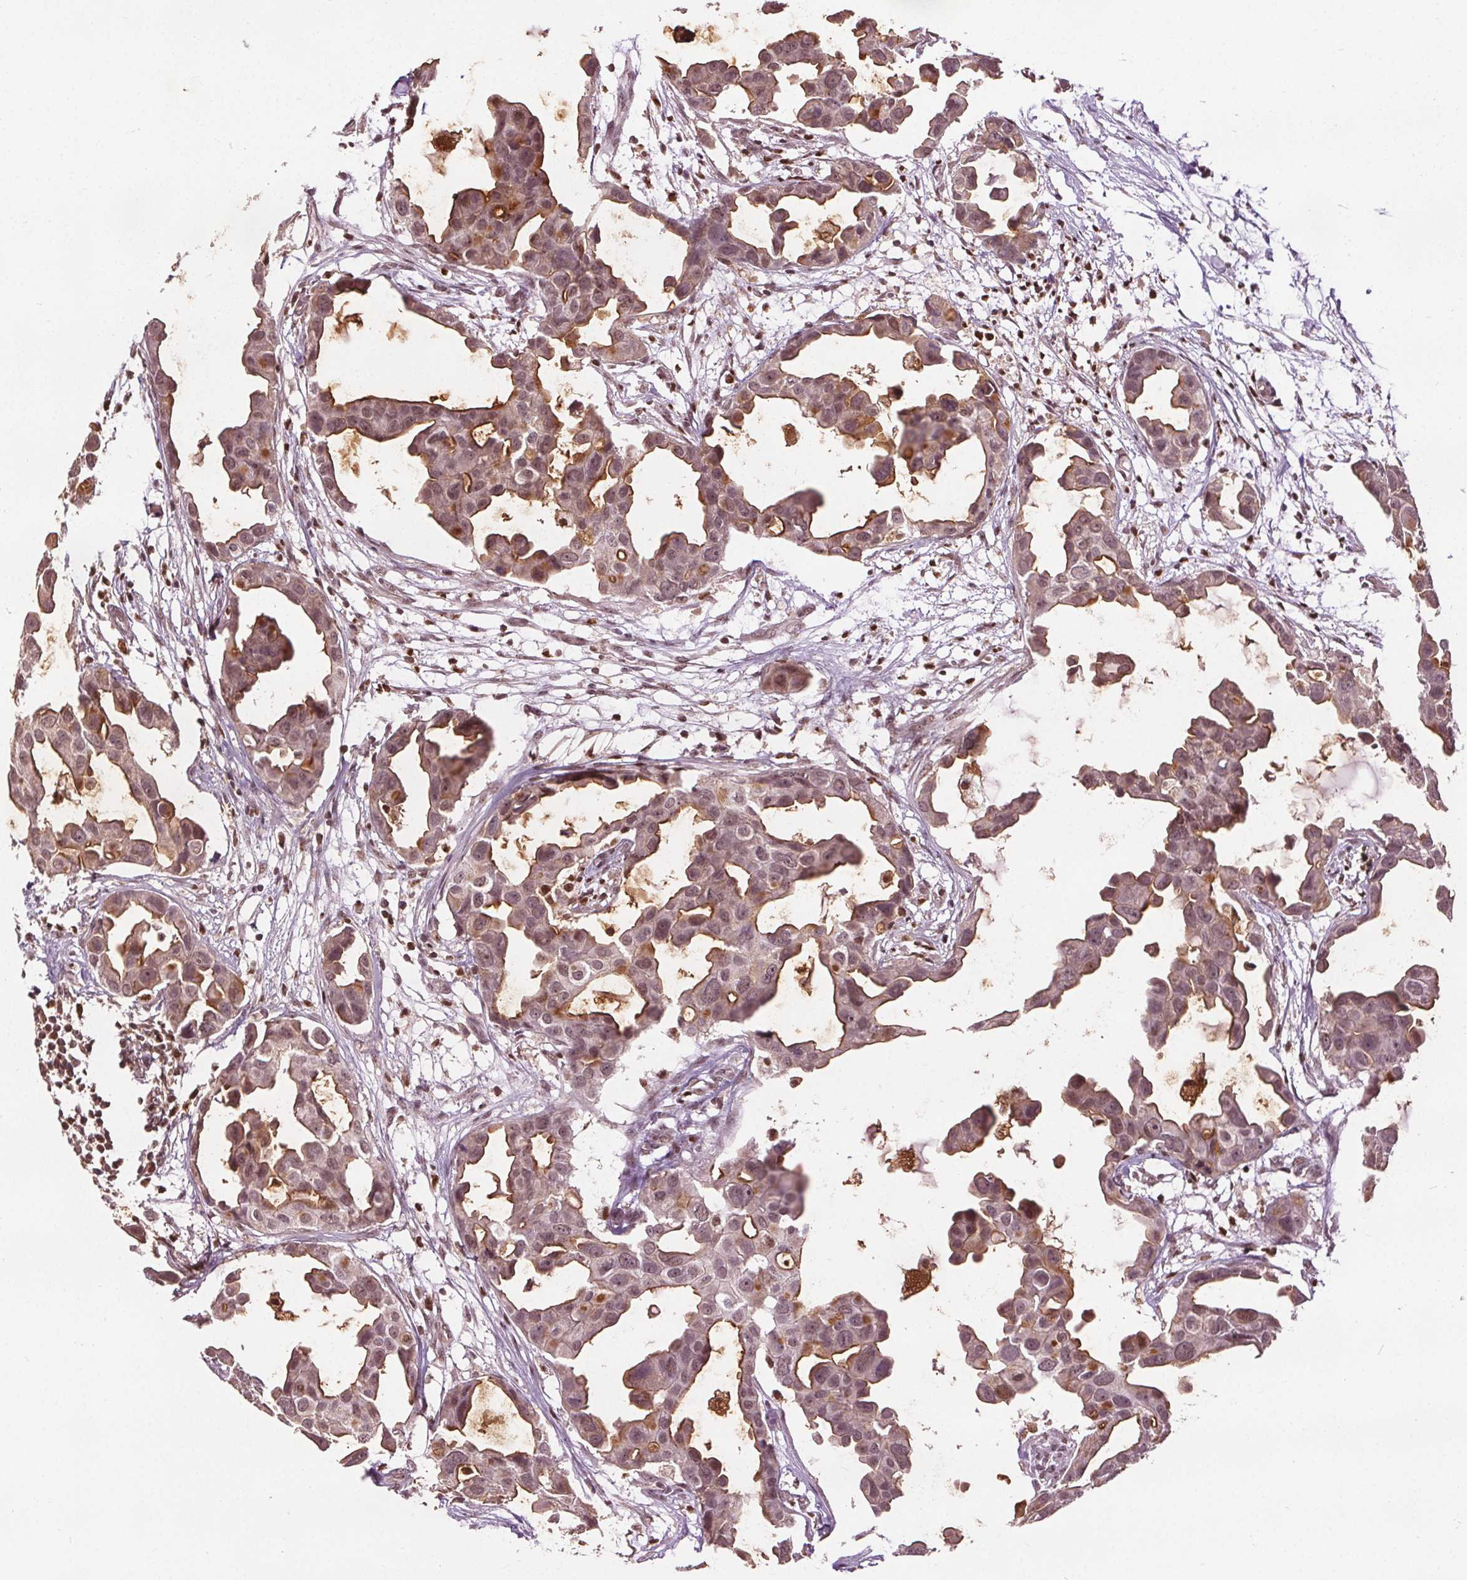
{"staining": {"intensity": "weak", "quantity": ">75%", "location": "cytoplasmic/membranous,nuclear"}, "tissue": "breast cancer", "cell_type": "Tumor cells", "image_type": "cancer", "snomed": [{"axis": "morphology", "description": "Duct carcinoma"}, {"axis": "topography", "description": "Breast"}], "caption": "An IHC photomicrograph of neoplastic tissue is shown. Protein staining in brown labels weak cytoplasmic/membranous and nuclear positivity in invasive ductal carcinoma (breast) within tumor cells. The staining is performed using DAB brown chromogen to label protein expression. The nuclei are counter-stained blue using hematoxylin.", "gene": "DDX11", "patient": {"sex": "female", "age": 38}}